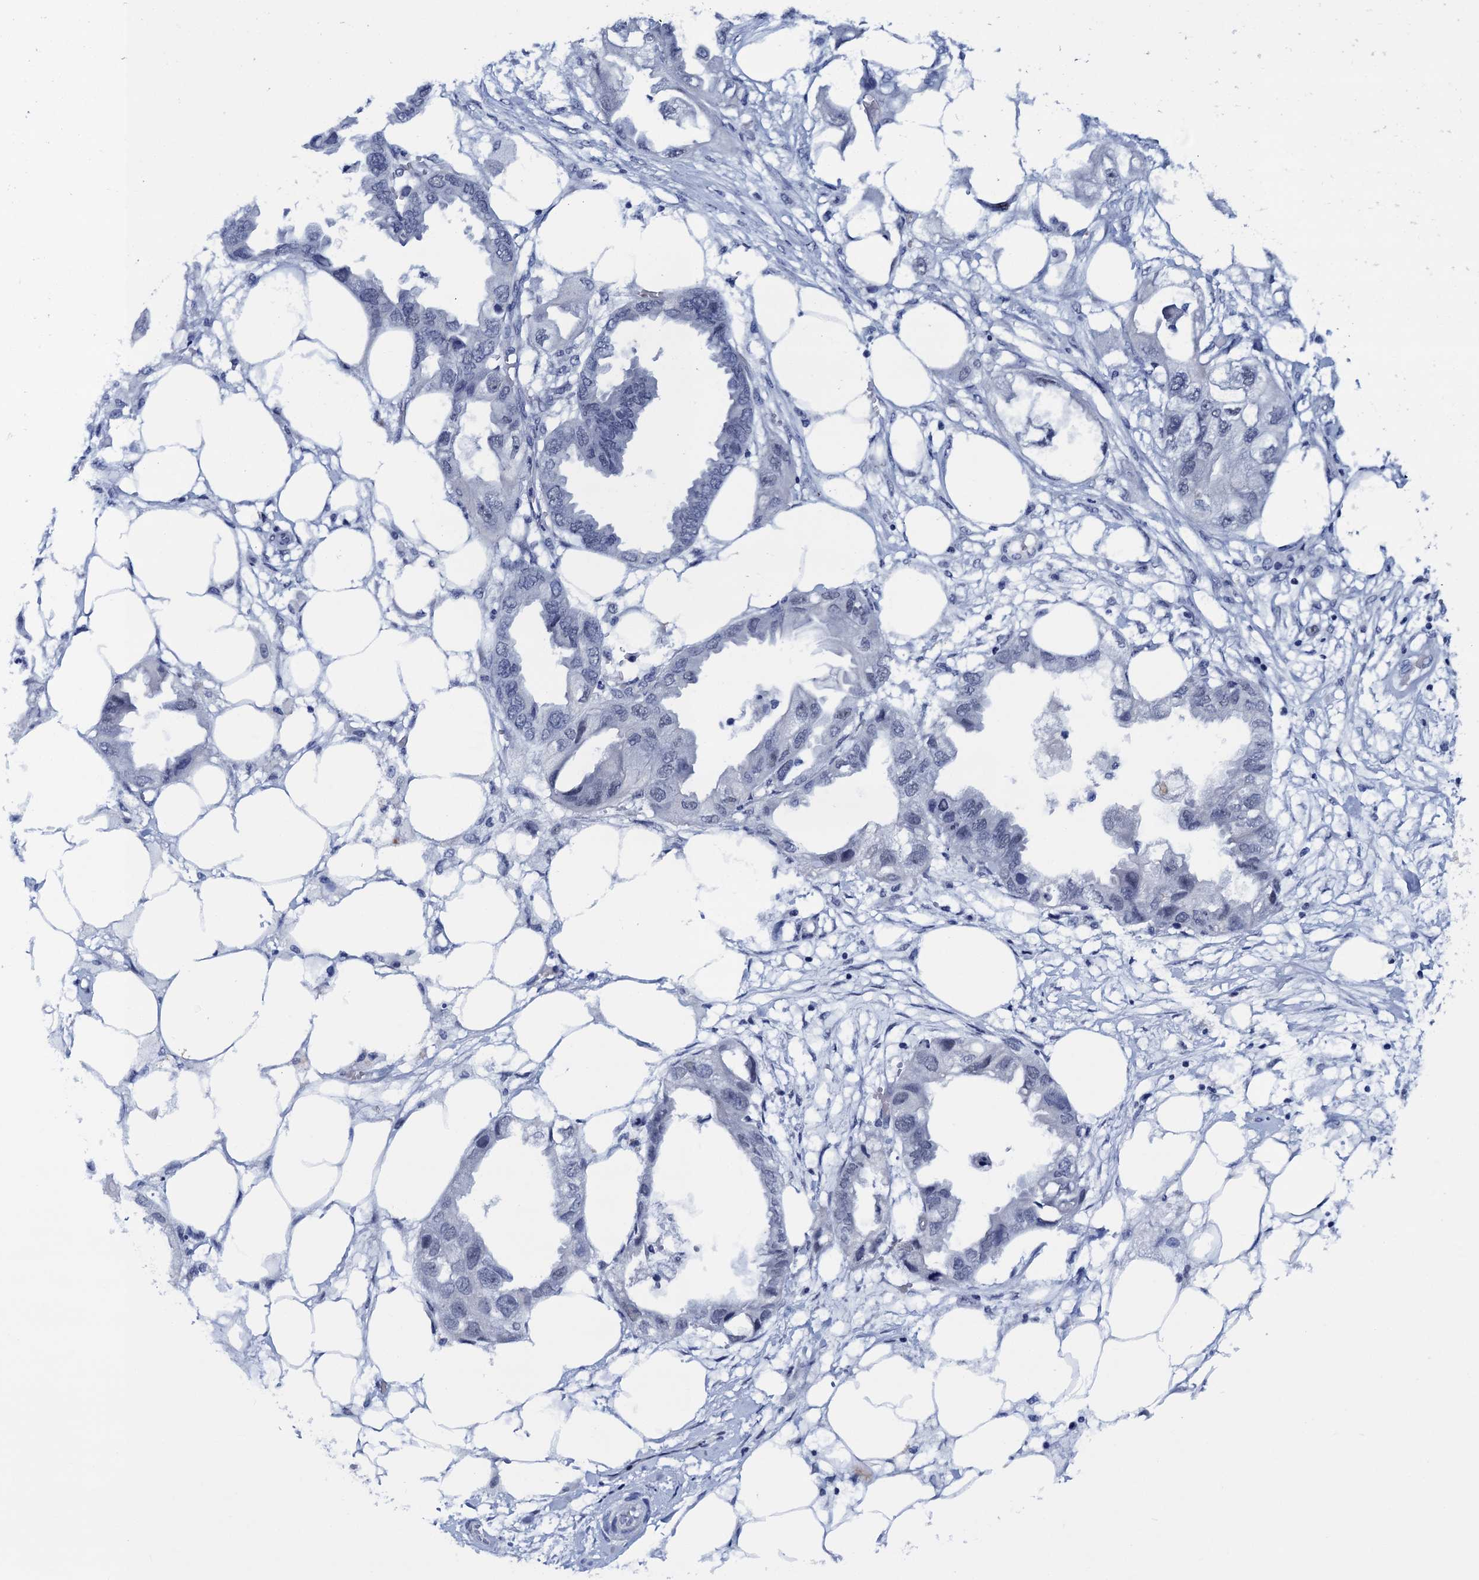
{"staining": {"intensity": "negative", "quantity": "none", "location": "none"}, "tissue": "endometrial cancer", "cell_type": "Tumor cells", "image_type": "cancer", "snomed": [{"axis": "morphology", "description": "Adenocarcinoma, NOS"}, {"axis": "morphology", "description": "Adenocarcinoma, metastatic, NOS"}, {"axis": "topography", "description": "Adipose tissue"}, {"axis": "topography", "description": "Endometrium"}], "caption": "Immunohistochemistry image of neoplastic tissue: endometrial cancer (adenocarcinoma) stained with DAB demonstrates no significant protein expression in tumor cells.", "gene": "FNBP4", "patient": {"sex": "female", "age": 67}}